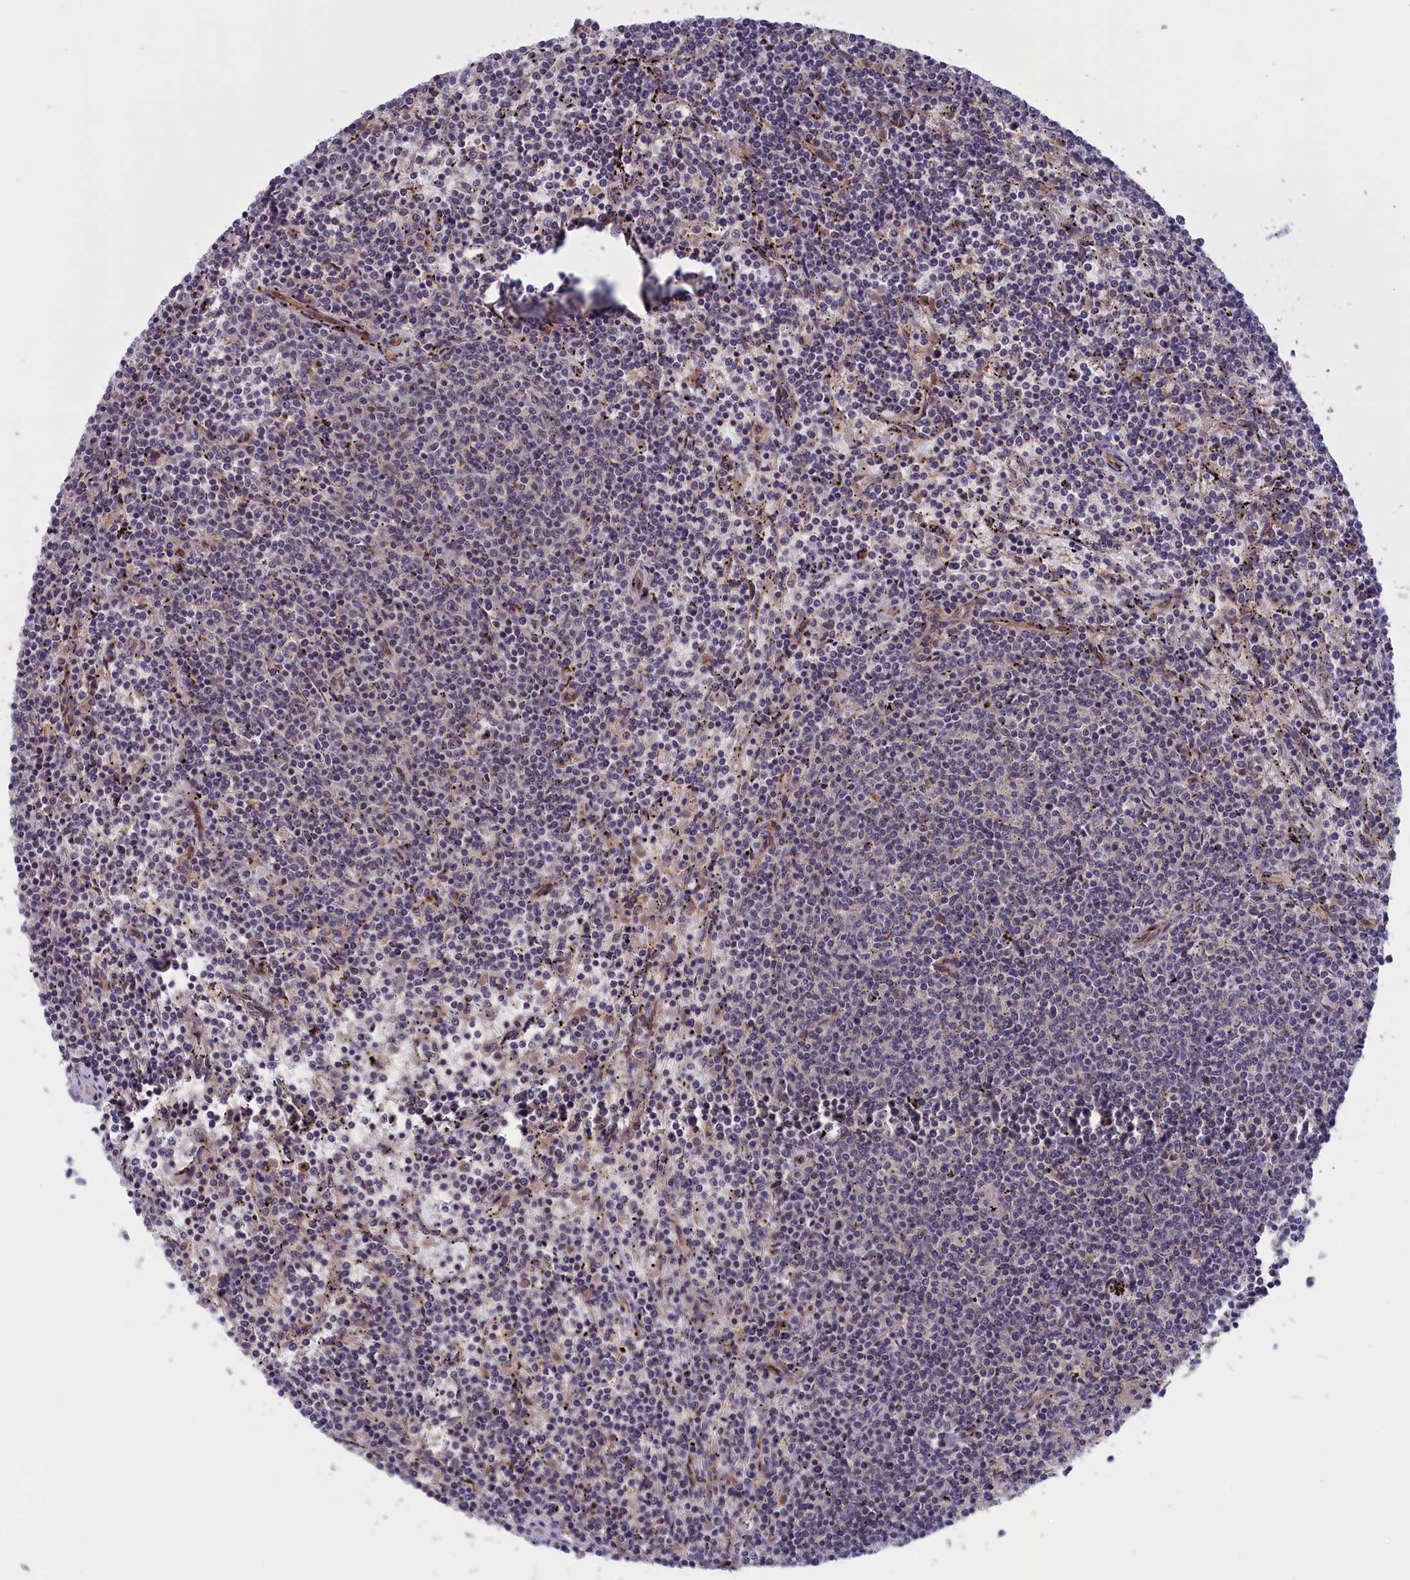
{"staining": {"intensity": "negative", "quantity": "none", "location": "none"}, "tissue": "lymphoma", "cell_type": "Tumor cells", "image_type": "cancer", "snomed": [{"axis": "morphology", "description": "Malignant lymphoma, non-Hodgkin's type, Low grade"}, {"axis": "topography", "description": "Spleen"}], "caption": "Immunohistochemistry photomicrograph of neoplastic tissue: malignant lymphoma, non-Hodgkin's type (low-grade) stained with DAB (3,3'-diaminobenzidine) displays no significant protein positivity in tumor cells. The staining is performed using DAB (3,3'-diaminobenzidine) brown chromogen with nuclei counter-stained in using hematoxylin.", "gene": "PLP2", "patient": {"sex": "female", "age": 50}}